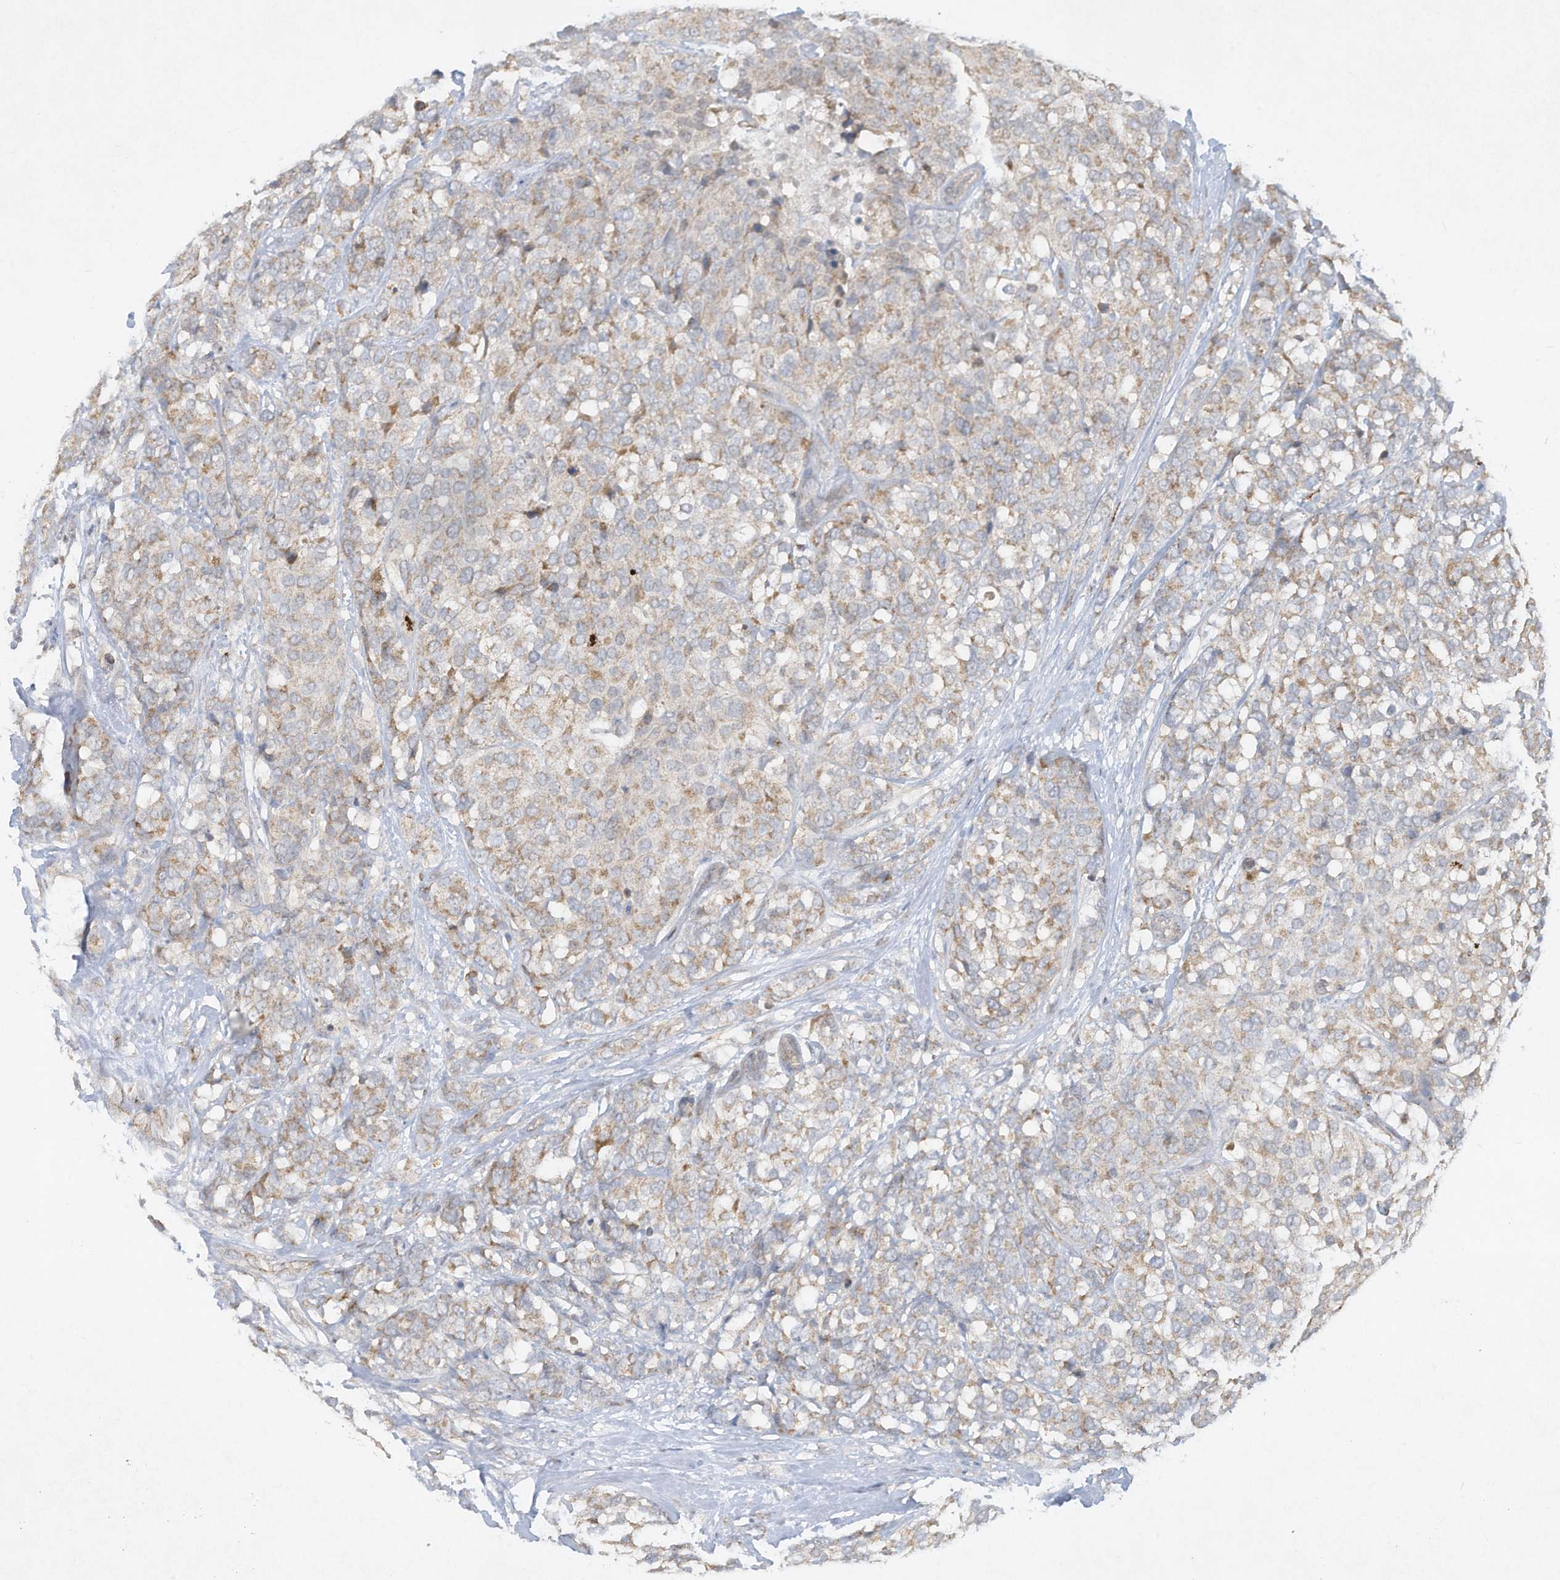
{"staining": {"intensity": "weak", "quantity": ">75%", "location": "cytoplasmic/membranous"}, "tissue": "breast cancer", "cell_type": "Tumor cells", "image_type": "cancer", "snomed": [{"axis": "morphology", "description": "Lobular carcinoma"}, {"axis": "topography", "description": "Breast"}], "caption": "Immunohistochemistry of lobular carcinoma (breast) demonstrates low levels of weak cytoplasmic/membranous staining in approximately >75% of tumor cells.", "gene": "CHRNA4", "patient": {"sex": "female", "age": 59}}